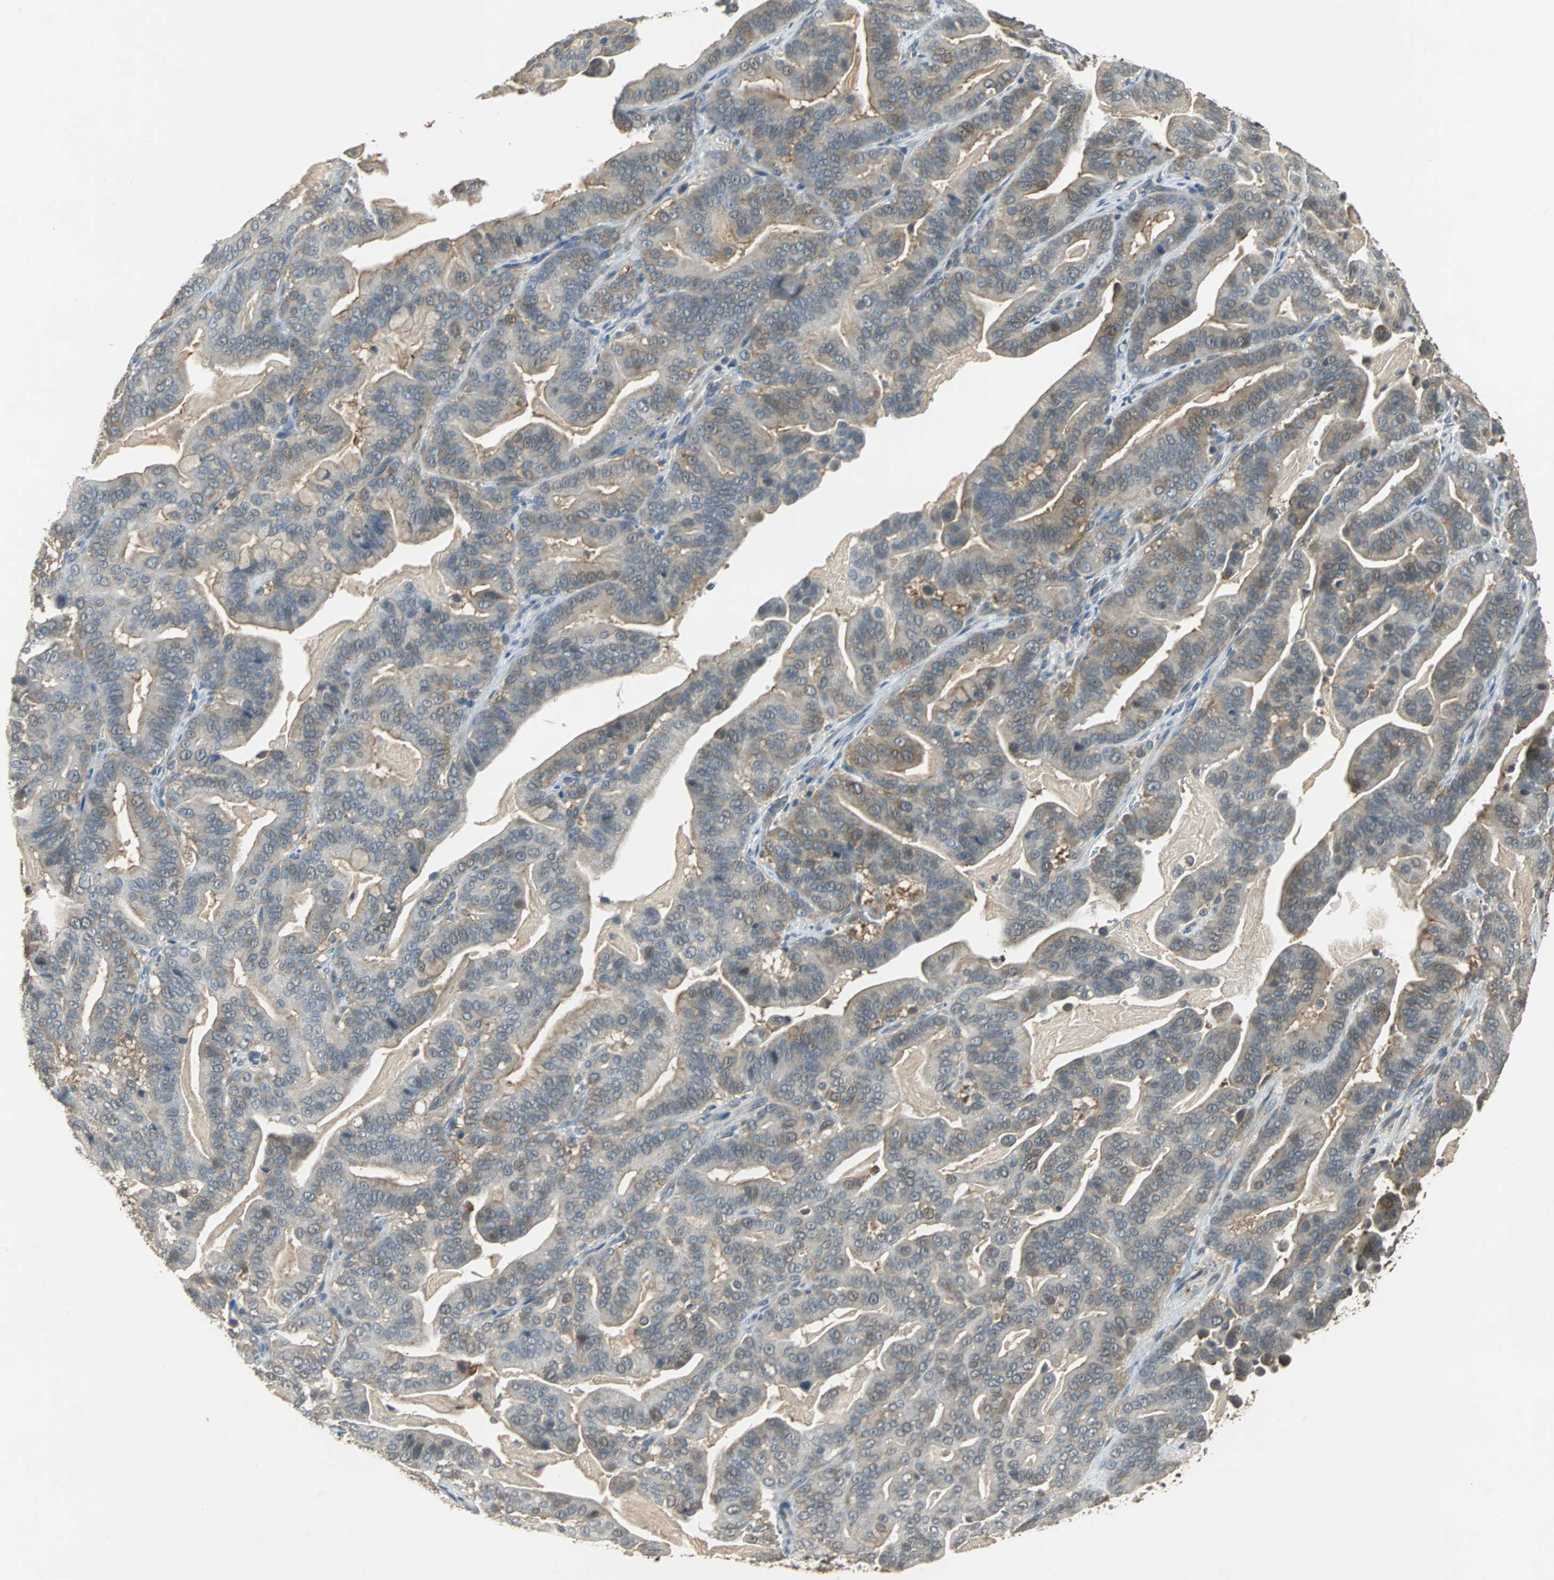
{"staining": {"intensity": "weak", "quantity": "25%-75%", "location": "cytoplasmic/membranous"}, "tissue": "pancreatic cancer", "cell_type": "Tumor cells", "image_type": "cancer", "snomed": [{"axis": "morphology", "description": "Adenocarcinoma, NOS"}, {"axis": "topography", "description": "Pancreas"}], "caption": "Immunohistochemistry (IHC) micrograph of neoplastic tissue: adenocarcinoma (pancreatic) stained using immunohistochemistry demonstrates low levels of weak protein expression localized specifically in the cytoplasmic/membranous of tumor cells, appearing as a cytoplasmic/membranous brown color.", "gene": "ABHD2", "patient": {"sex": "male", "age": 63}}